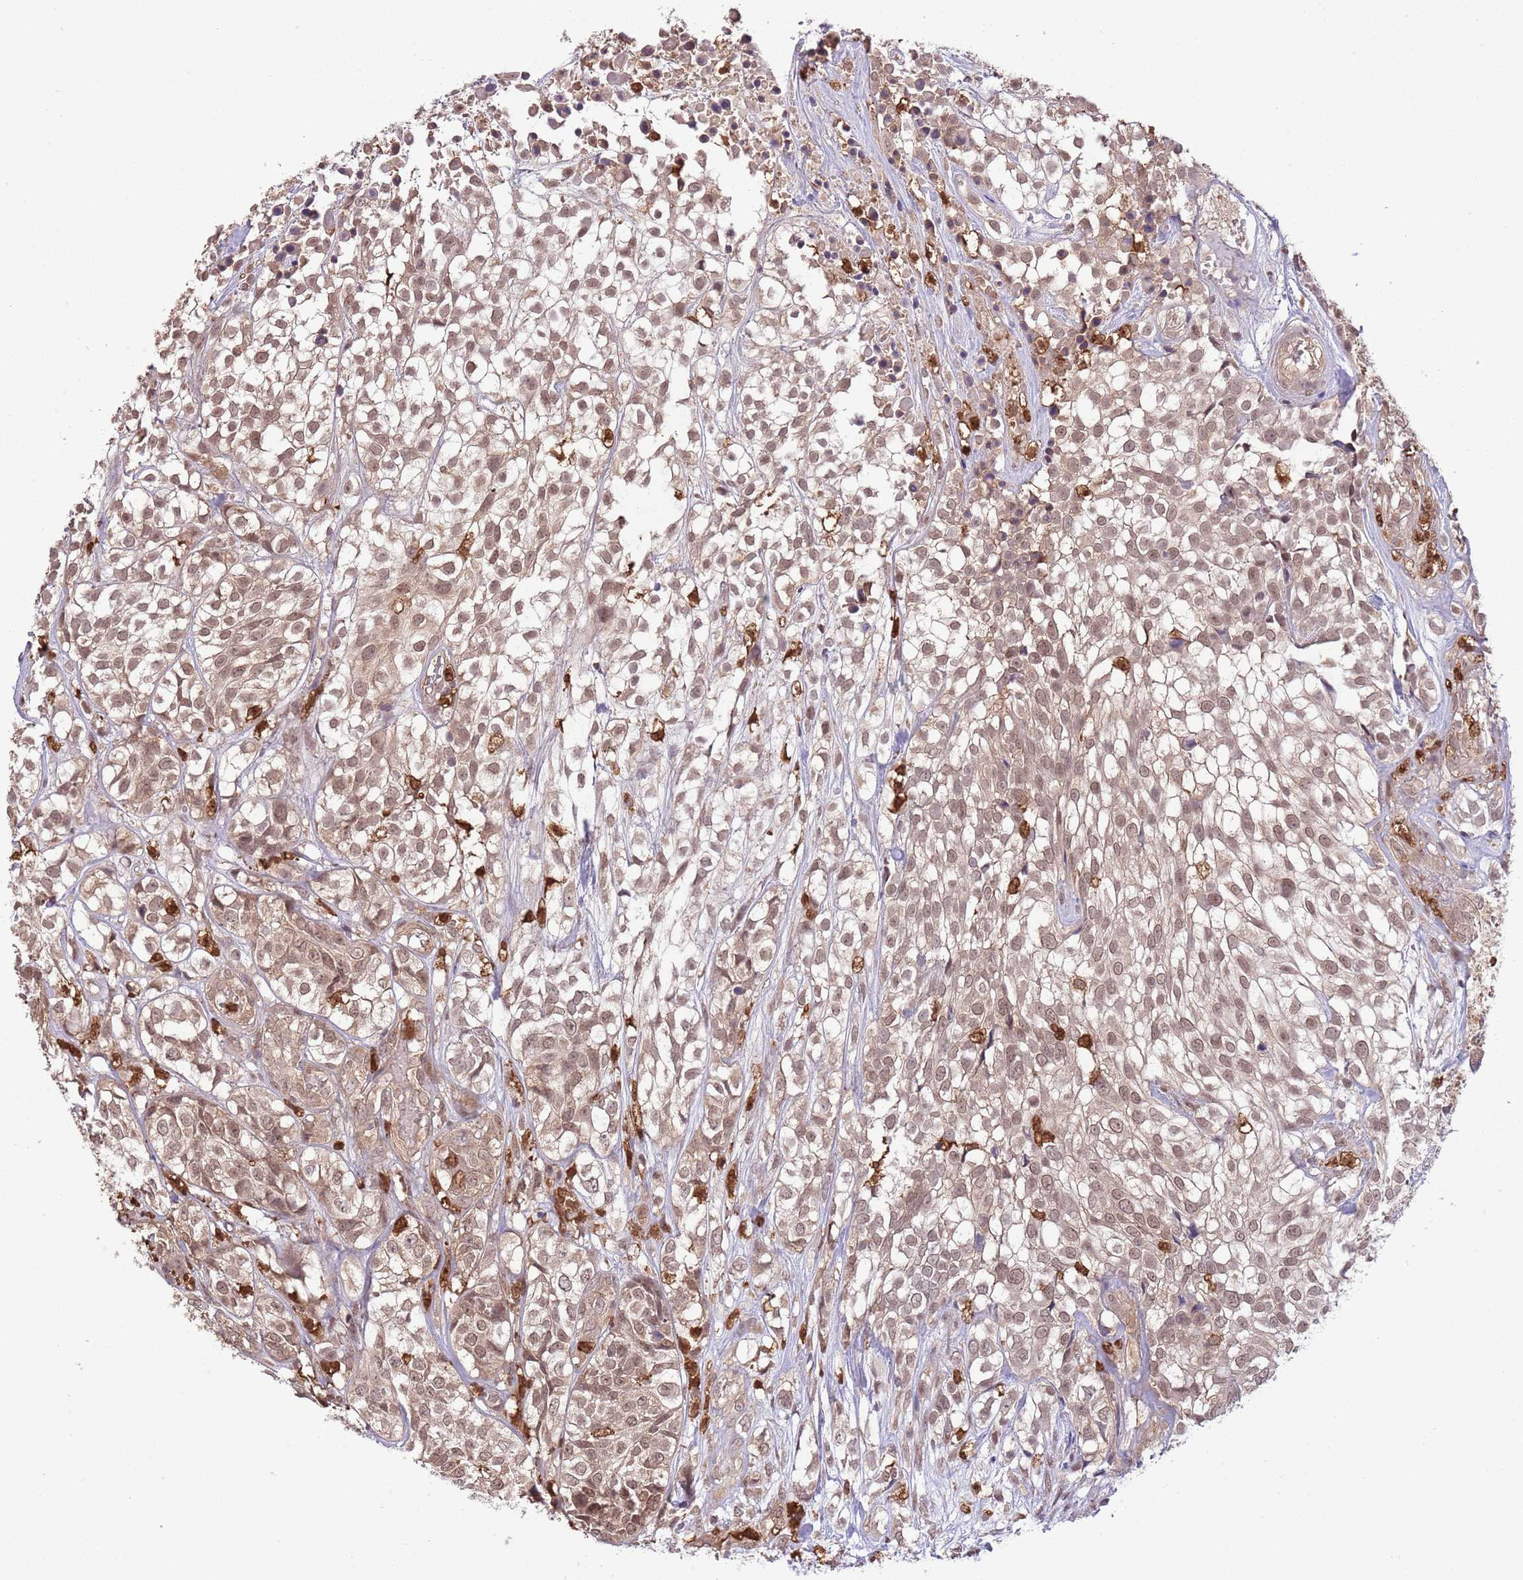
{"staining": {"intensity": "moderate", "quantity": ">75%", "location": "nuclear"}, "tissue": "urothelial cancer", "cell_type": "Tumor cells", "image_type": "cancer", "snomed": [{"axis": "morphology", "description": "Urothelial carcinoma, High grade"}, {"axis": "topography", "description": "Urinary bladder"}], "caption": "Human high-grade urothelial carcinoma stained with a protein marker demonstrates moderate staining in tumor cells.", "gene": "AMIGO1", "patient": {"sex": "male", "age": 56}}